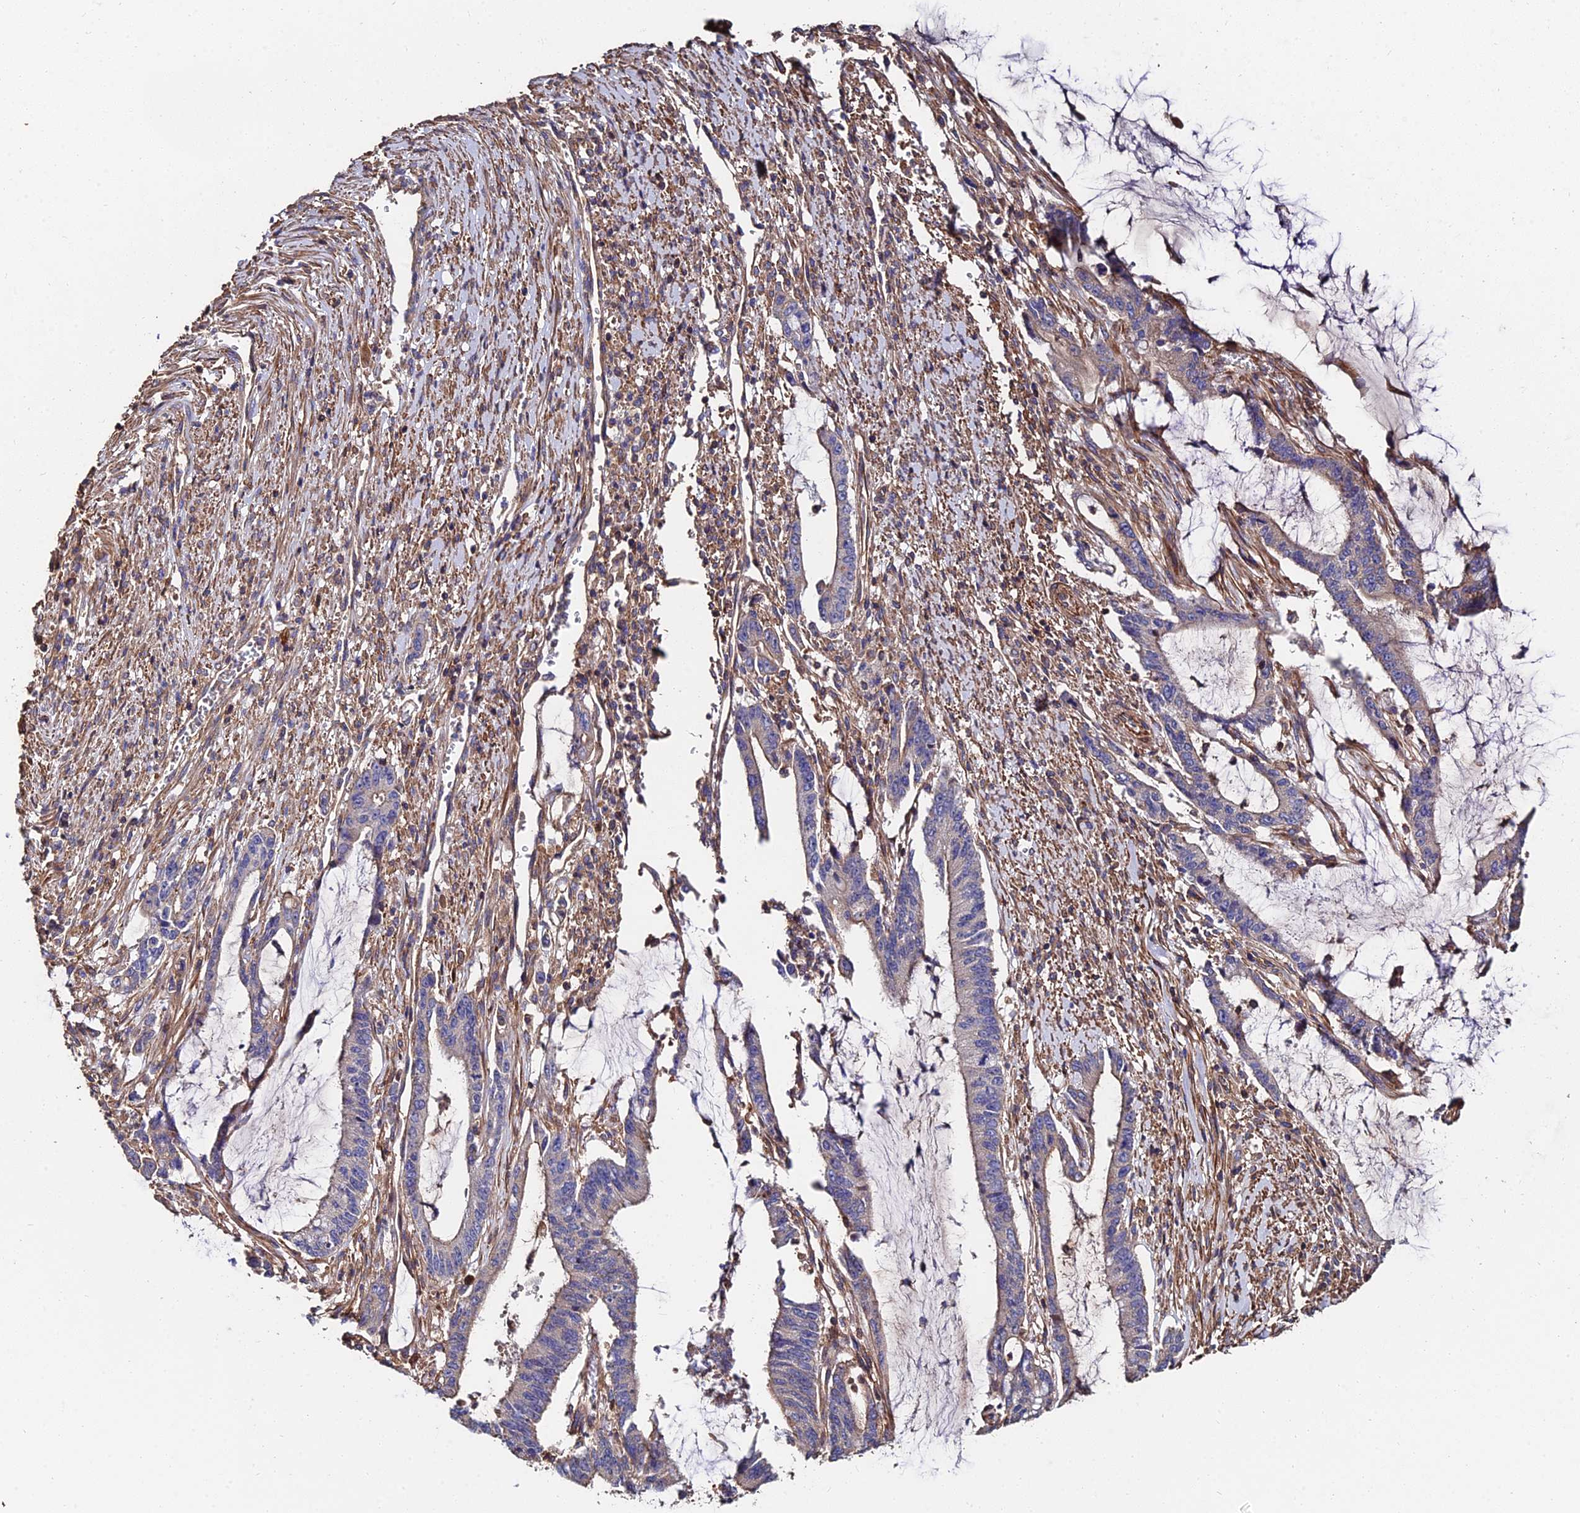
{"staining": {"intensity": "weak", "quantity": "25%-75%", "location": "cytoplasmic/membranous"}, "tissue": "pancreatic cancer", "cell_type": "Tumor cells", "image_type": "cancer", "snomed": [{"axis": "morphology", "description": "Adenocarcinoma, NOS"}, {"axis": "topography", "description": "Pancreas"}], "caption": "Immunohistochemistry (DAB (3,3'-diaminobenzidine)) staining of human pancreatic cancer (adenocarcinoma) demonstrates weak cytoplasmic/membranous protein expression in approximately 25%-75% of tumor cells.", "gene": "EXT1", "patient": {"sex": "female", "age": 50}}